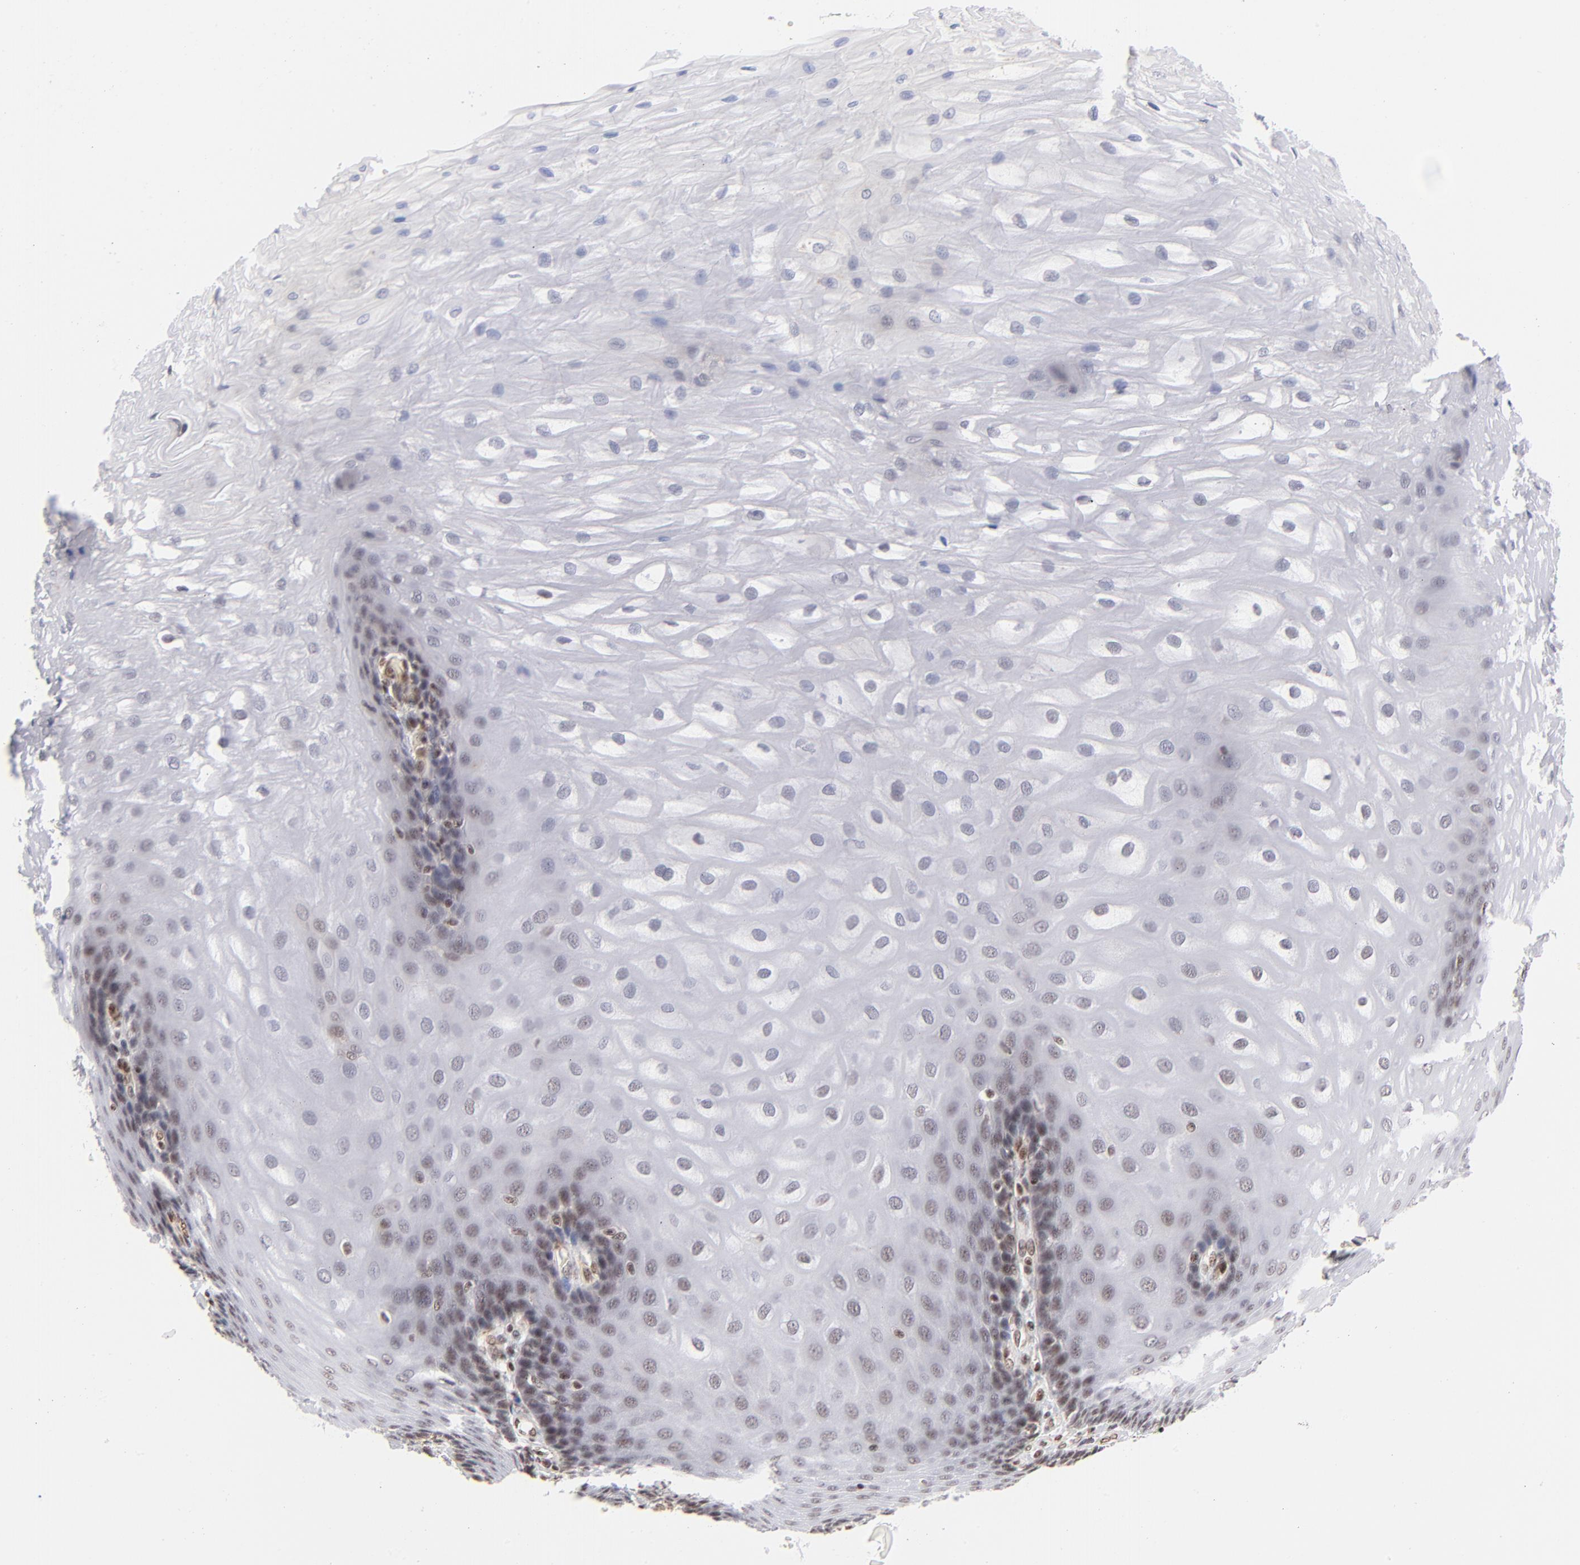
{"staining": {"intensity": "weak", "quantity": "<25%", "location": "nuclear"}, "tissue": "esophagus", "cell_type": "Squamous epithelial cells", "image_type": "normal", "snomed": [{"axis": "morphology", "description": "Normal tissue, NOS"}, {"axis": "morphology", "description": "Adenocarcinoma, NOS"}, {"axis": "topography", "description": "Esophagus"}, {"axis": "topography", "description": "Stomach"}], "caption": "Squamous epithelial cells are negative for protein expression in normal human esophagus. The staining is performed using DAB brown chromogen with nuclei counter-stained in using hematoxylin.", "gene": "GABPA", "patient": {"sex": "male", "age": 62}}